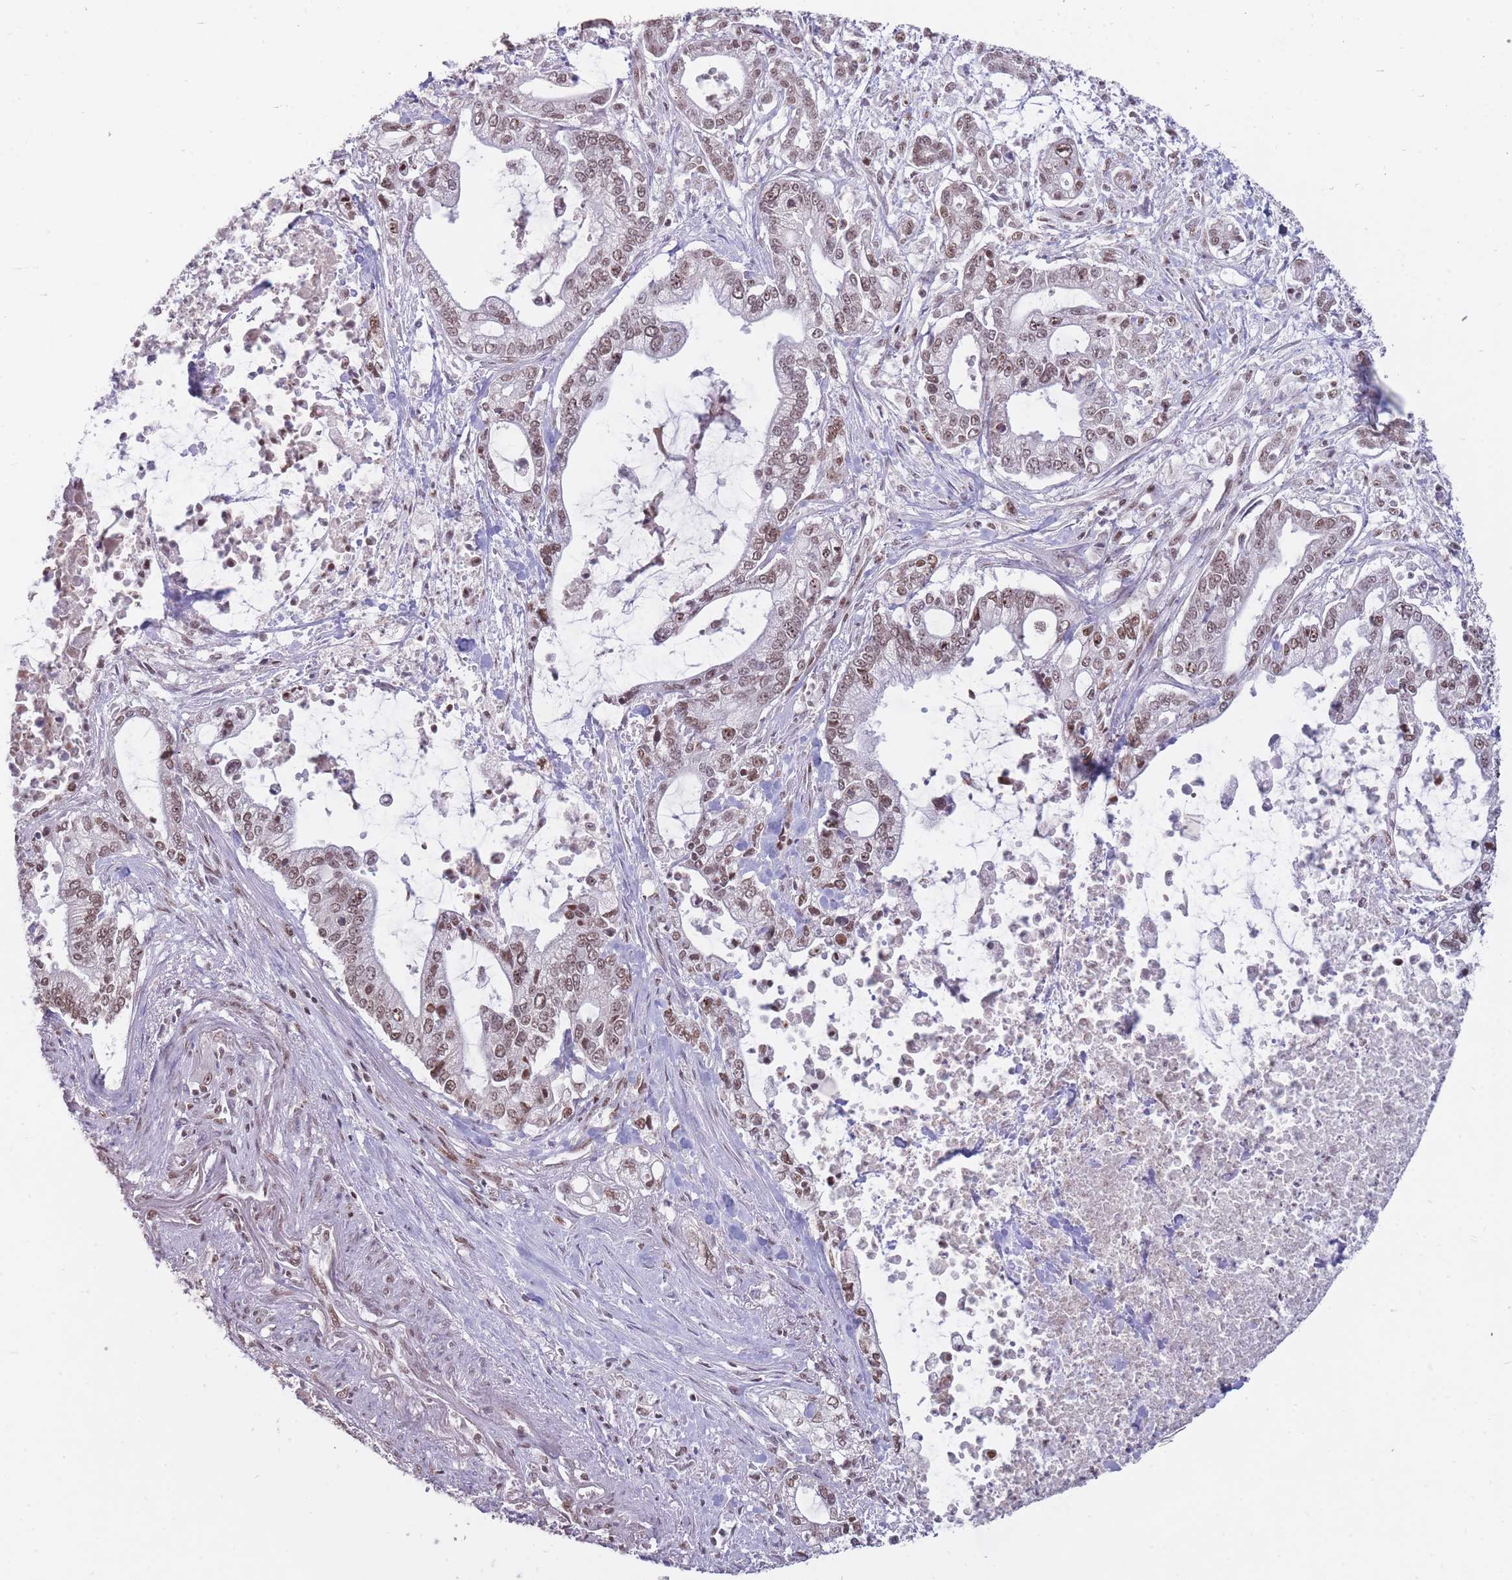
{"staining": {"intensity": "moderate", "quantity": ">75%", "location": "nuclear"}, "tissue": "pancreatic cancer", "cell_type": "Tumor cells", "image_type": "cancer", "snomed": [{"axis": "morphology", "description": "Adenocarcinoma, NOS"}, {"axis": "topography", "description": "Pancreas"}], "caption": "The image exhibits immunohistochemical staining of pancreatic cancer (adenocarcinoma). There is moderate nuclear staining is identified in about >75% of tumor cells.", "gene": "HNRNPUL1", "patient": {"sex": "male", "age": 69}}